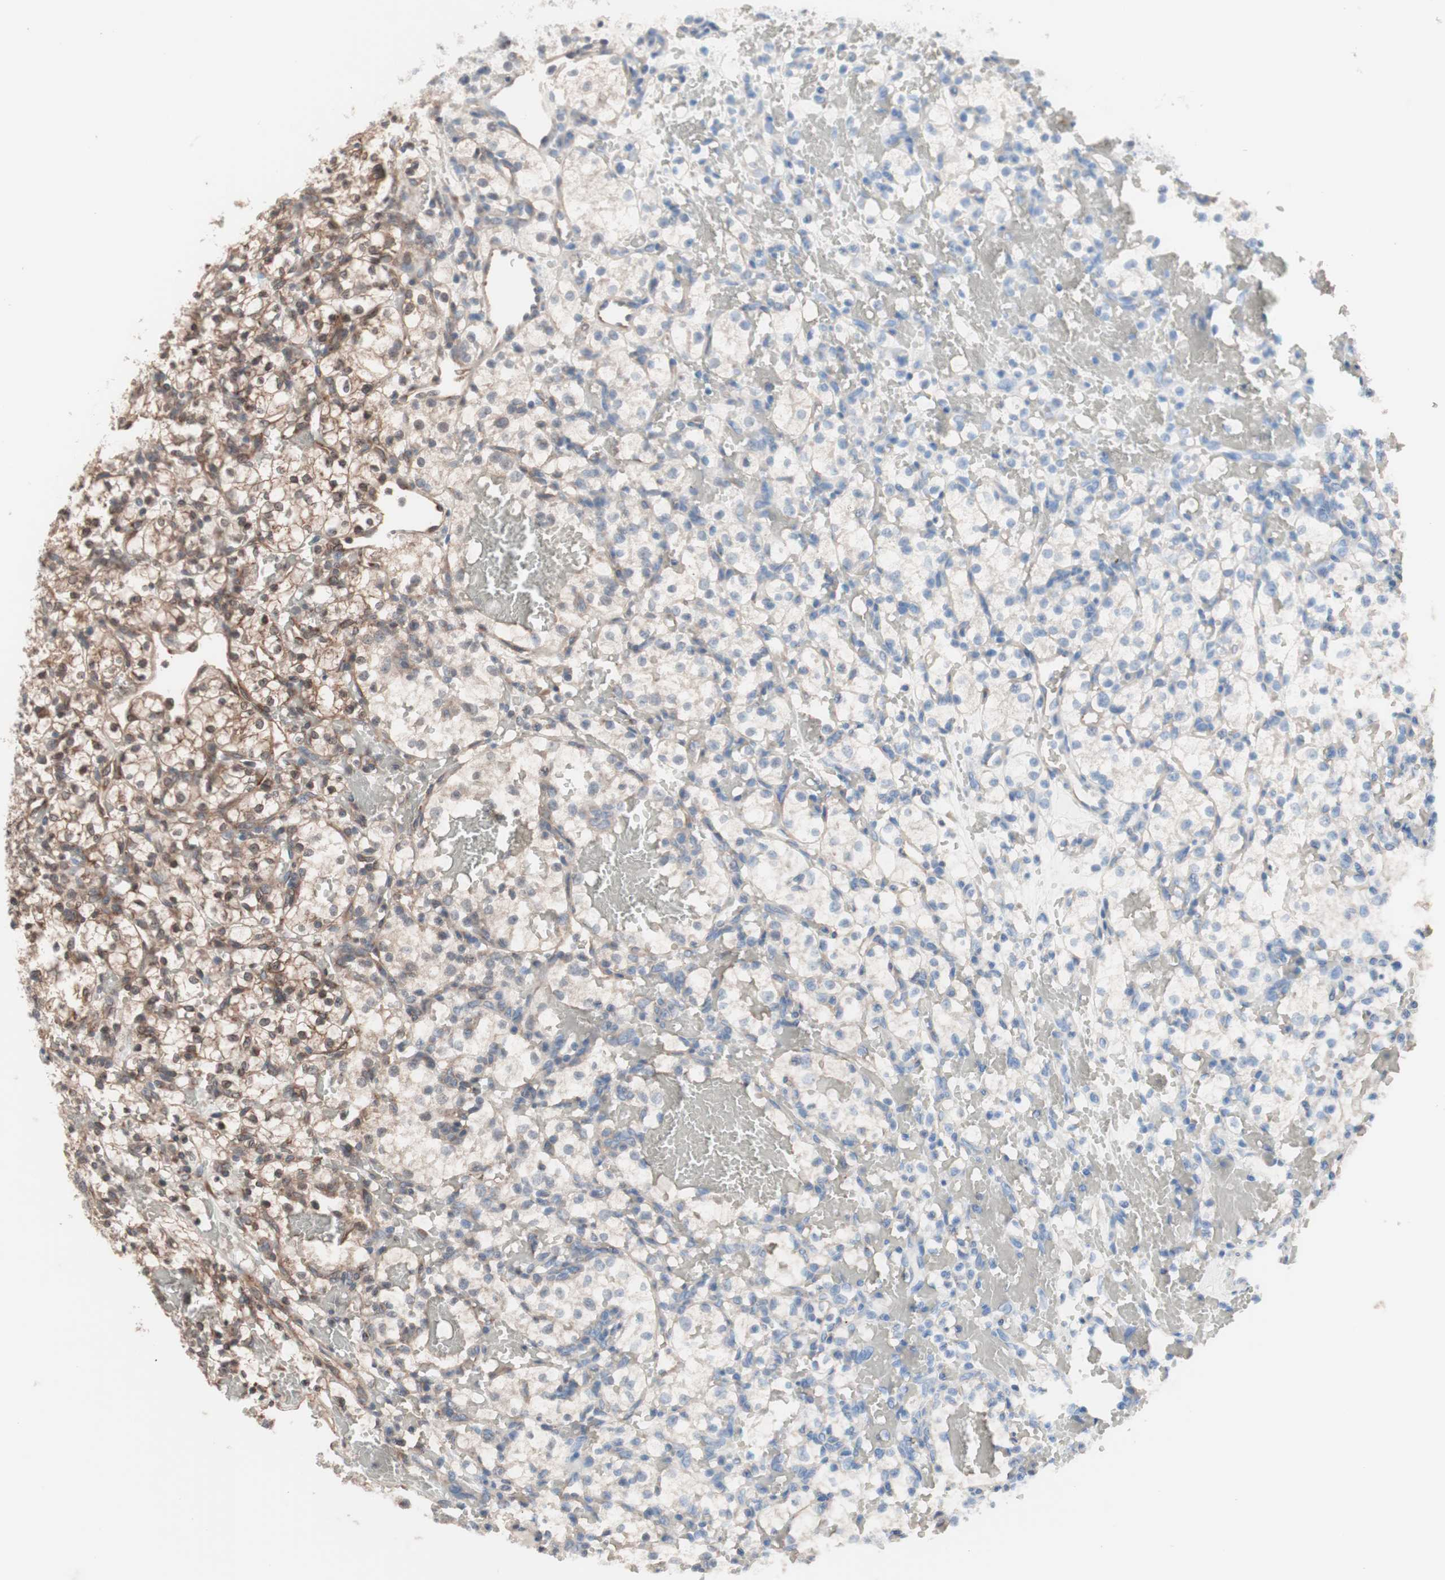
{"staining": {"intensity": "weak", "quantity": "<25%", "location": "cytoplasmic/membranous"}, "tissue": "renal cancer", "cell_type": "Tumor cells", "image_type": "cancer", "snomed": [{"axis": "morphology", "description": "Adenocarcinoma, NOS"}, {"axis": "topography", "description": "Kidney"}], "caption": "Protein analysis of adenocarcinoma (renal) reveals no significant staining in tumor cells.", "gene": "IRS1", "patient": {"sex": "female", "age": 60}}